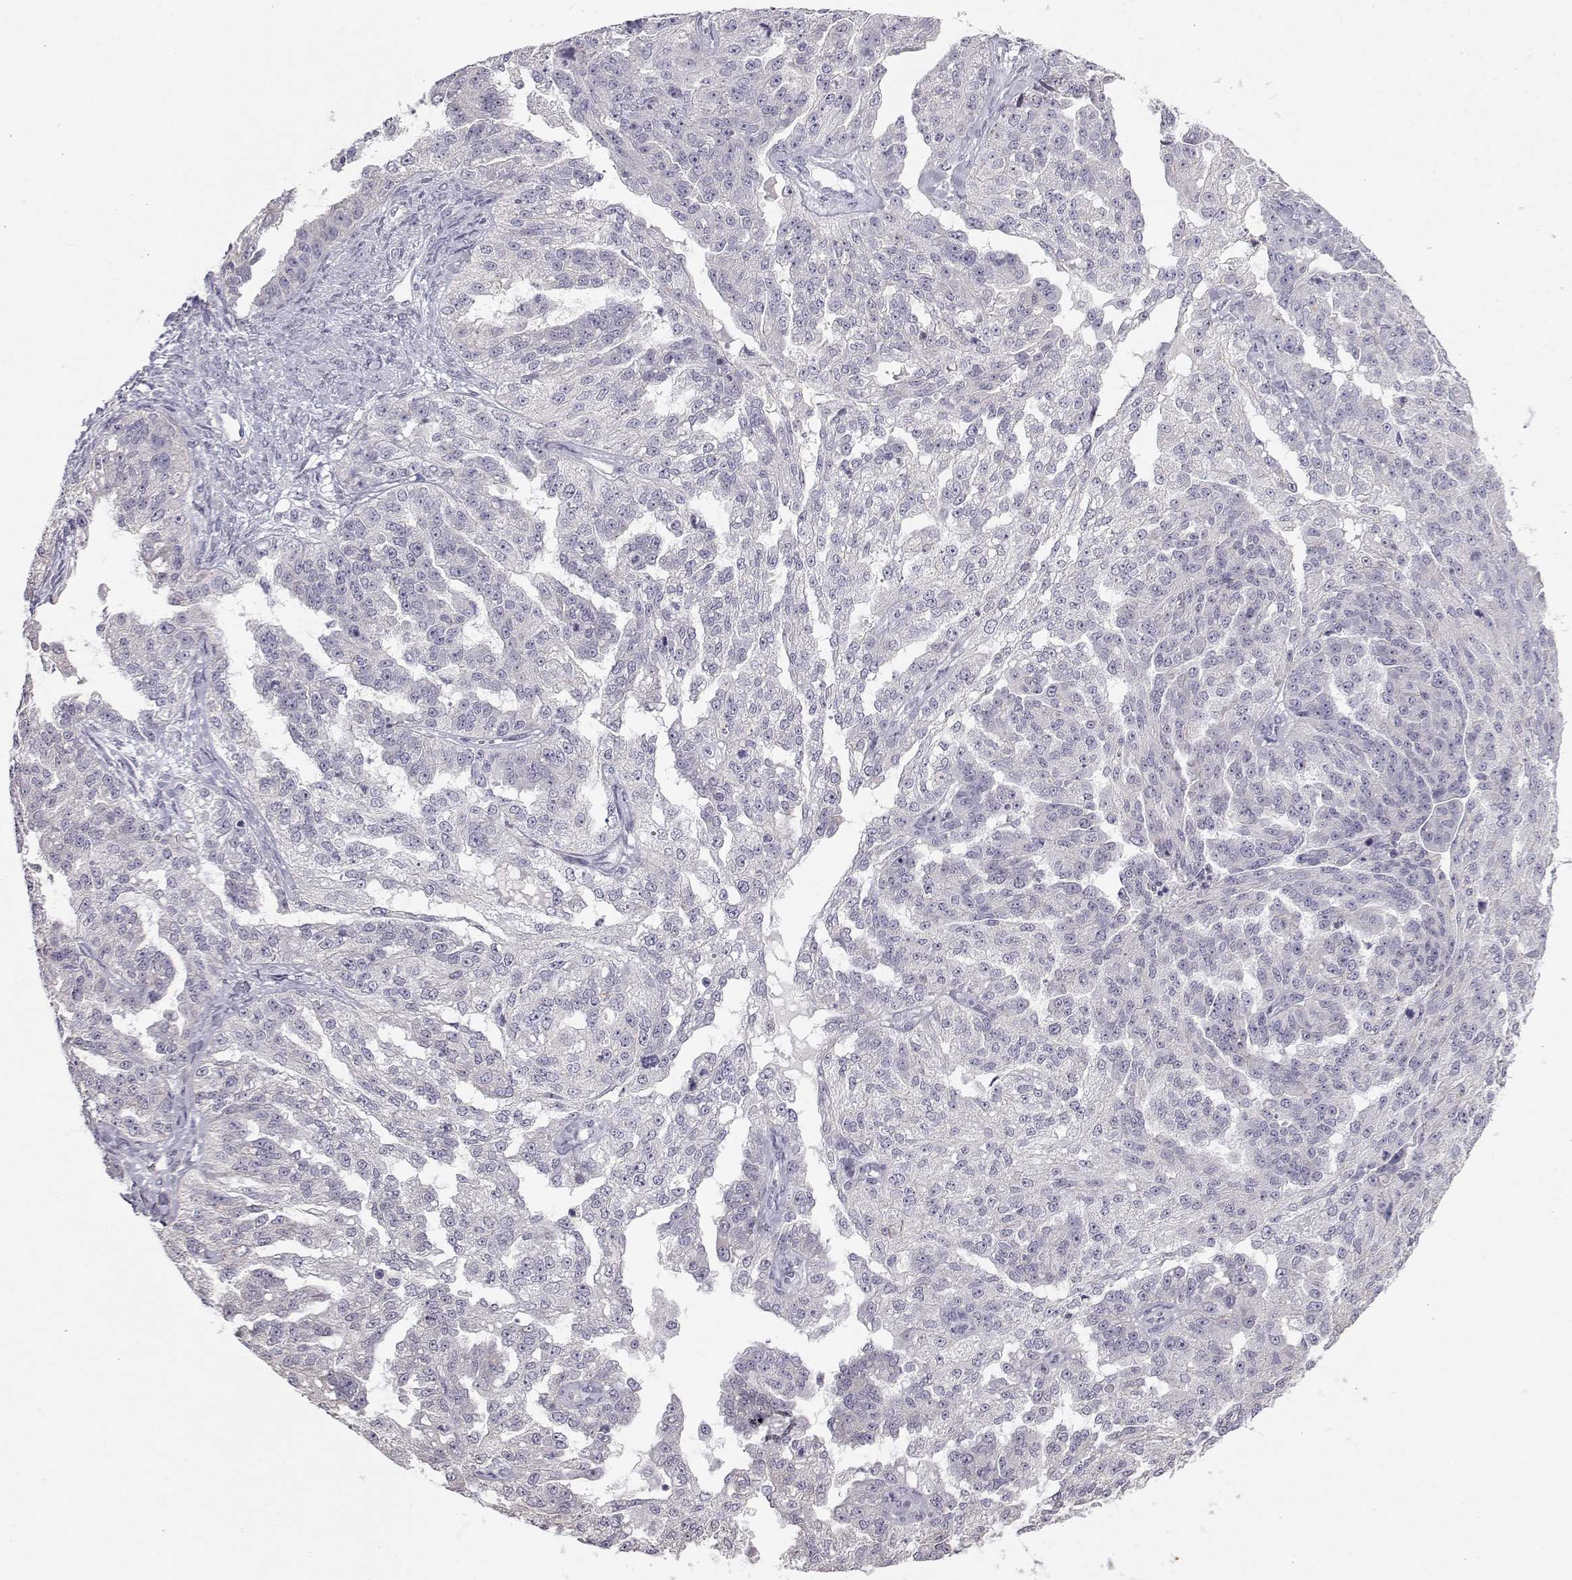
{"staining": {"intensity": "negative", "quantity": "none", "location": "none"}, "tissue": "ovarian cancer", "cell_type": "Tumor cells", "image_type": "cancer", "snomed": [{"axis": "morphology", "description": "Cystadenocarcinoma, serous, NOS"}, {"axis": "topography", "description": "Ovary"}], "caption": "Immunohistochemistry (IHC) micrograph of neoplastic tissue: ovarian cancer (serous cystadenocarcinoma) stained with DAB displays no significant protein expression in tumor cells.", "gene": "ZNF185", "patient": {"sex": "female", "age": 58}}